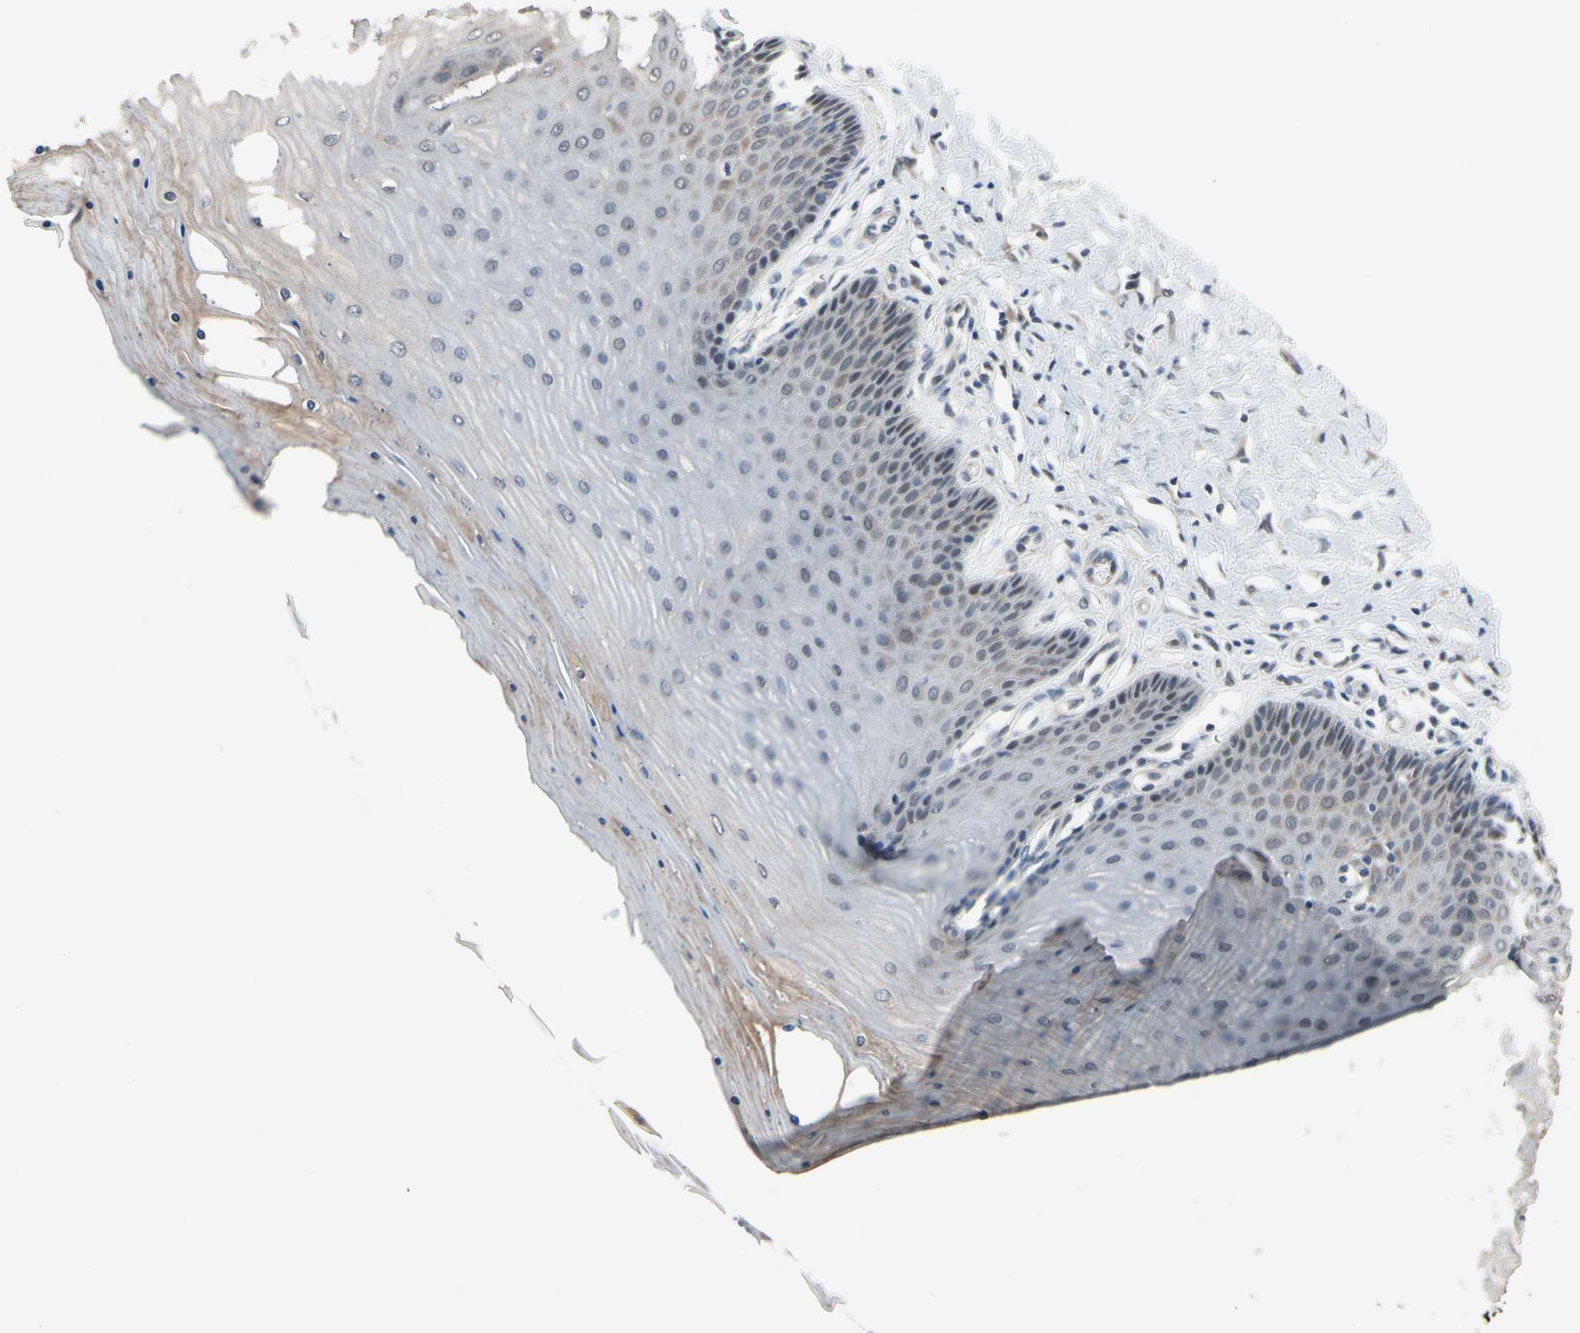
{"staining": {"intensity": "negative", "quantity": "none", "location": "none"}, "tissue": "cervix", "cell_type": "Glandular cells", "image_type": "normal", "snomed": [{"axis": "morphology", "description": "Normal tissue, NOS"}, {"axis": "topography", "description": "Cervix"}], "caption": "Cervix stained for a protein using immunohistochemistry reveals no staining glandular cells.", "gene": "HSPA4", "patient": {"sex": "female", "age": 55}}